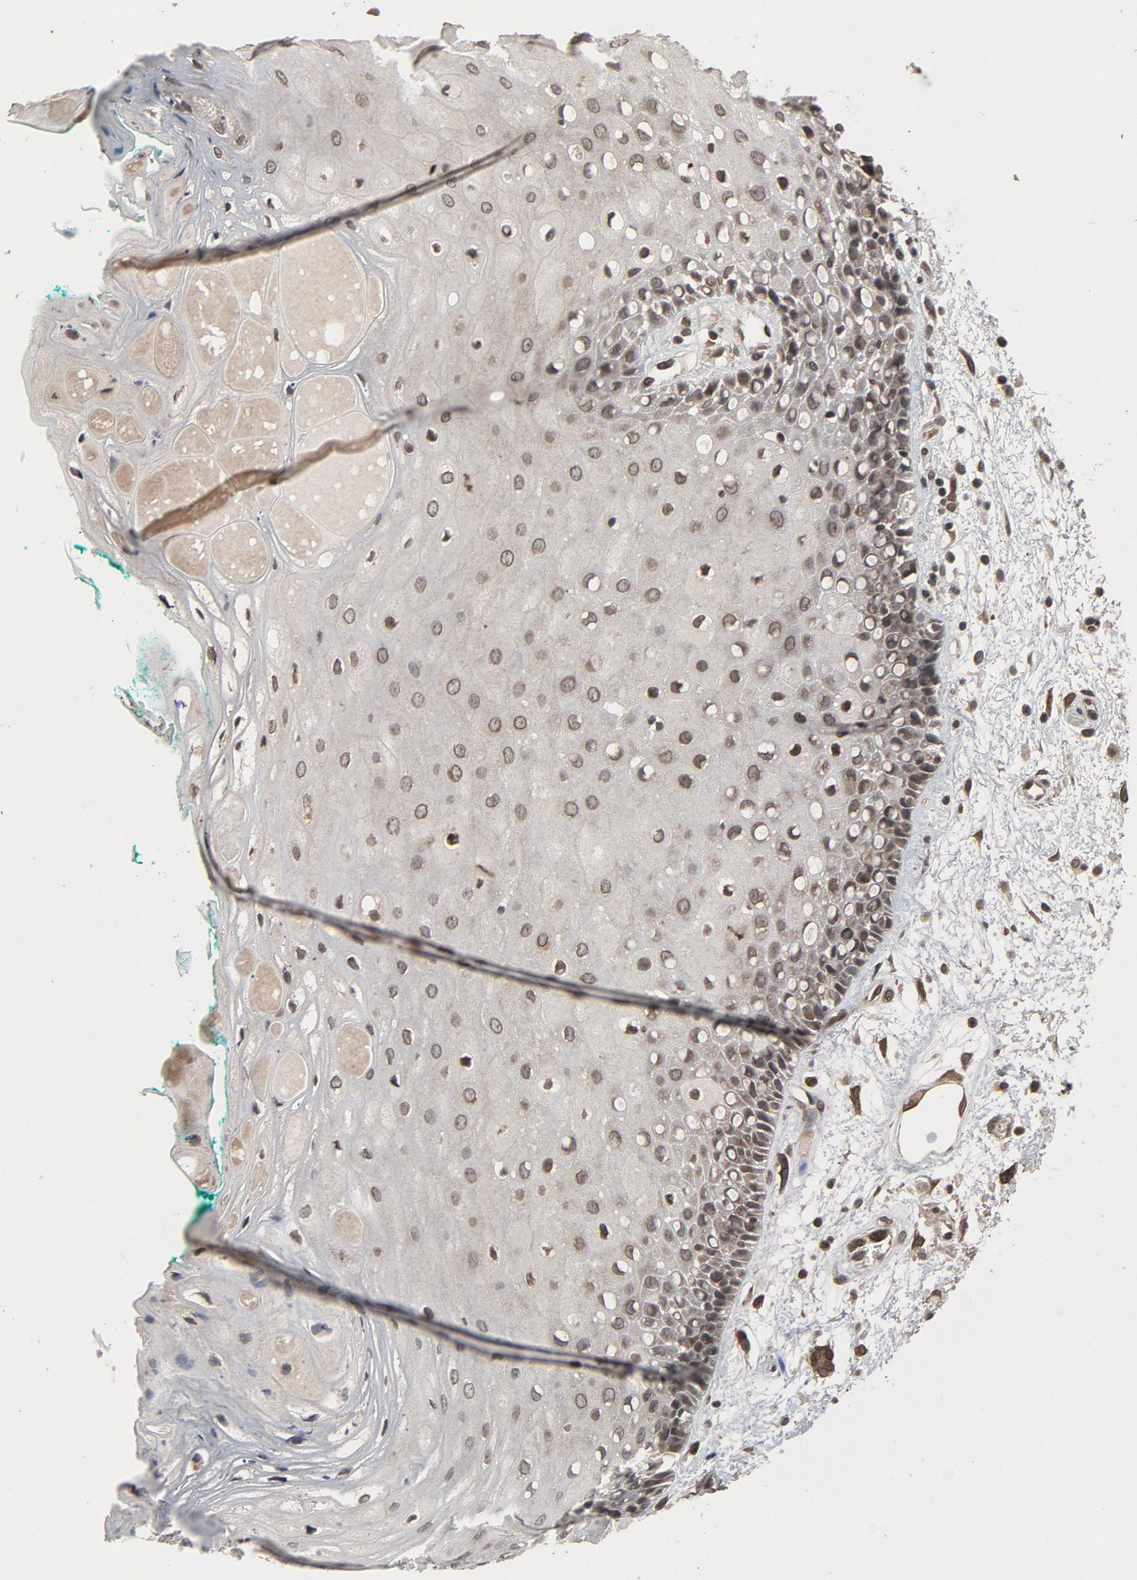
{"staining": {"intensity": "weak", "quantity": ">75%", "location": "cytoplasmic/membranous,nuclear"}, "tissue": "oral mucosa", "cell_type": "Squamous epithelial cells", "image_type": "normal", "snomed": [{"axis": "morphology", "description": "Normal tissue, NOS"}, {"axis": "morphology", "description": "Squamous cell carcinoma, NOS"}, {"axis": "topography", "description": "Skeletal muscle"}, {"axis": "topography", "description": "Oral tissue"}, {"axis": "topography", "description": "Head-Neck"}], "caption": "Weak cytoplasmic/membranous,nuclear positivity is seen in approximately >75% of squamous epithelial cells in benign oral mucosa. (DAB IHC, brown staining for protein, blue staining for nuclei).", "gene": "POM121", "patient": {"sex": "female", "age": 84}}